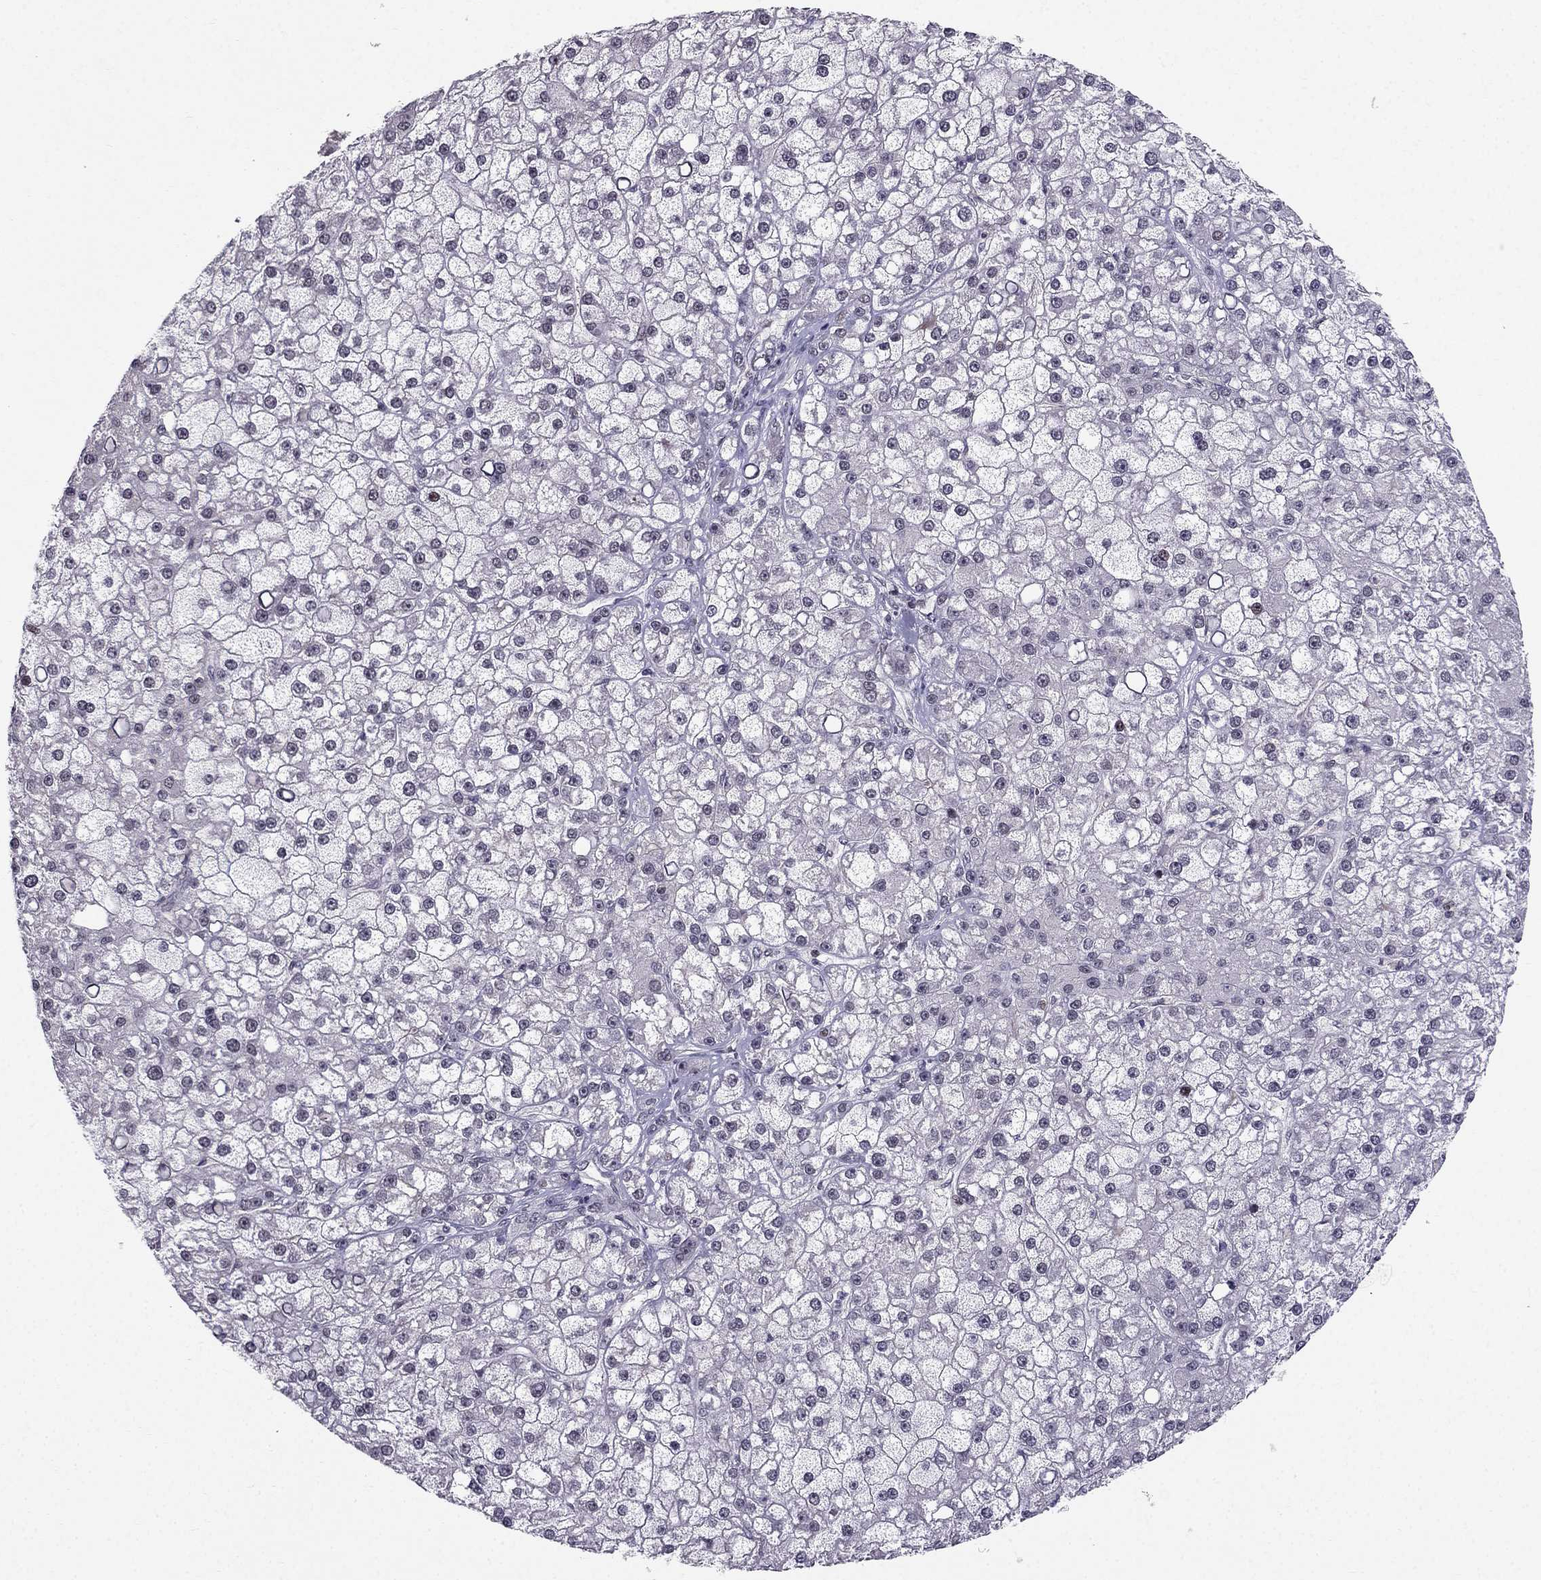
{"staining": {"intensity": "negative", "quantity": "none", "location": "none"}, "tissue": "liver cancer", "cell_type": "Tumor cells", "image_type": "cancer", "snomed": [{"axis": "morphology", "description": "Carcinoma, Hepatocellular, NOS"}, {"axis": "topography", "description": "Liver"}], "caption": "IHC histopathology image of human liver hepatocellular carcinoma stained for a protein (brown), which reveals no expression in tumor cells. (DAB (3,3'-diaminobenzidine) immunohistochemistry (IHC) with hematoxylin counter stain).", "gene": "RPRD2", "patient": {"sex": "male", "age": 67}}